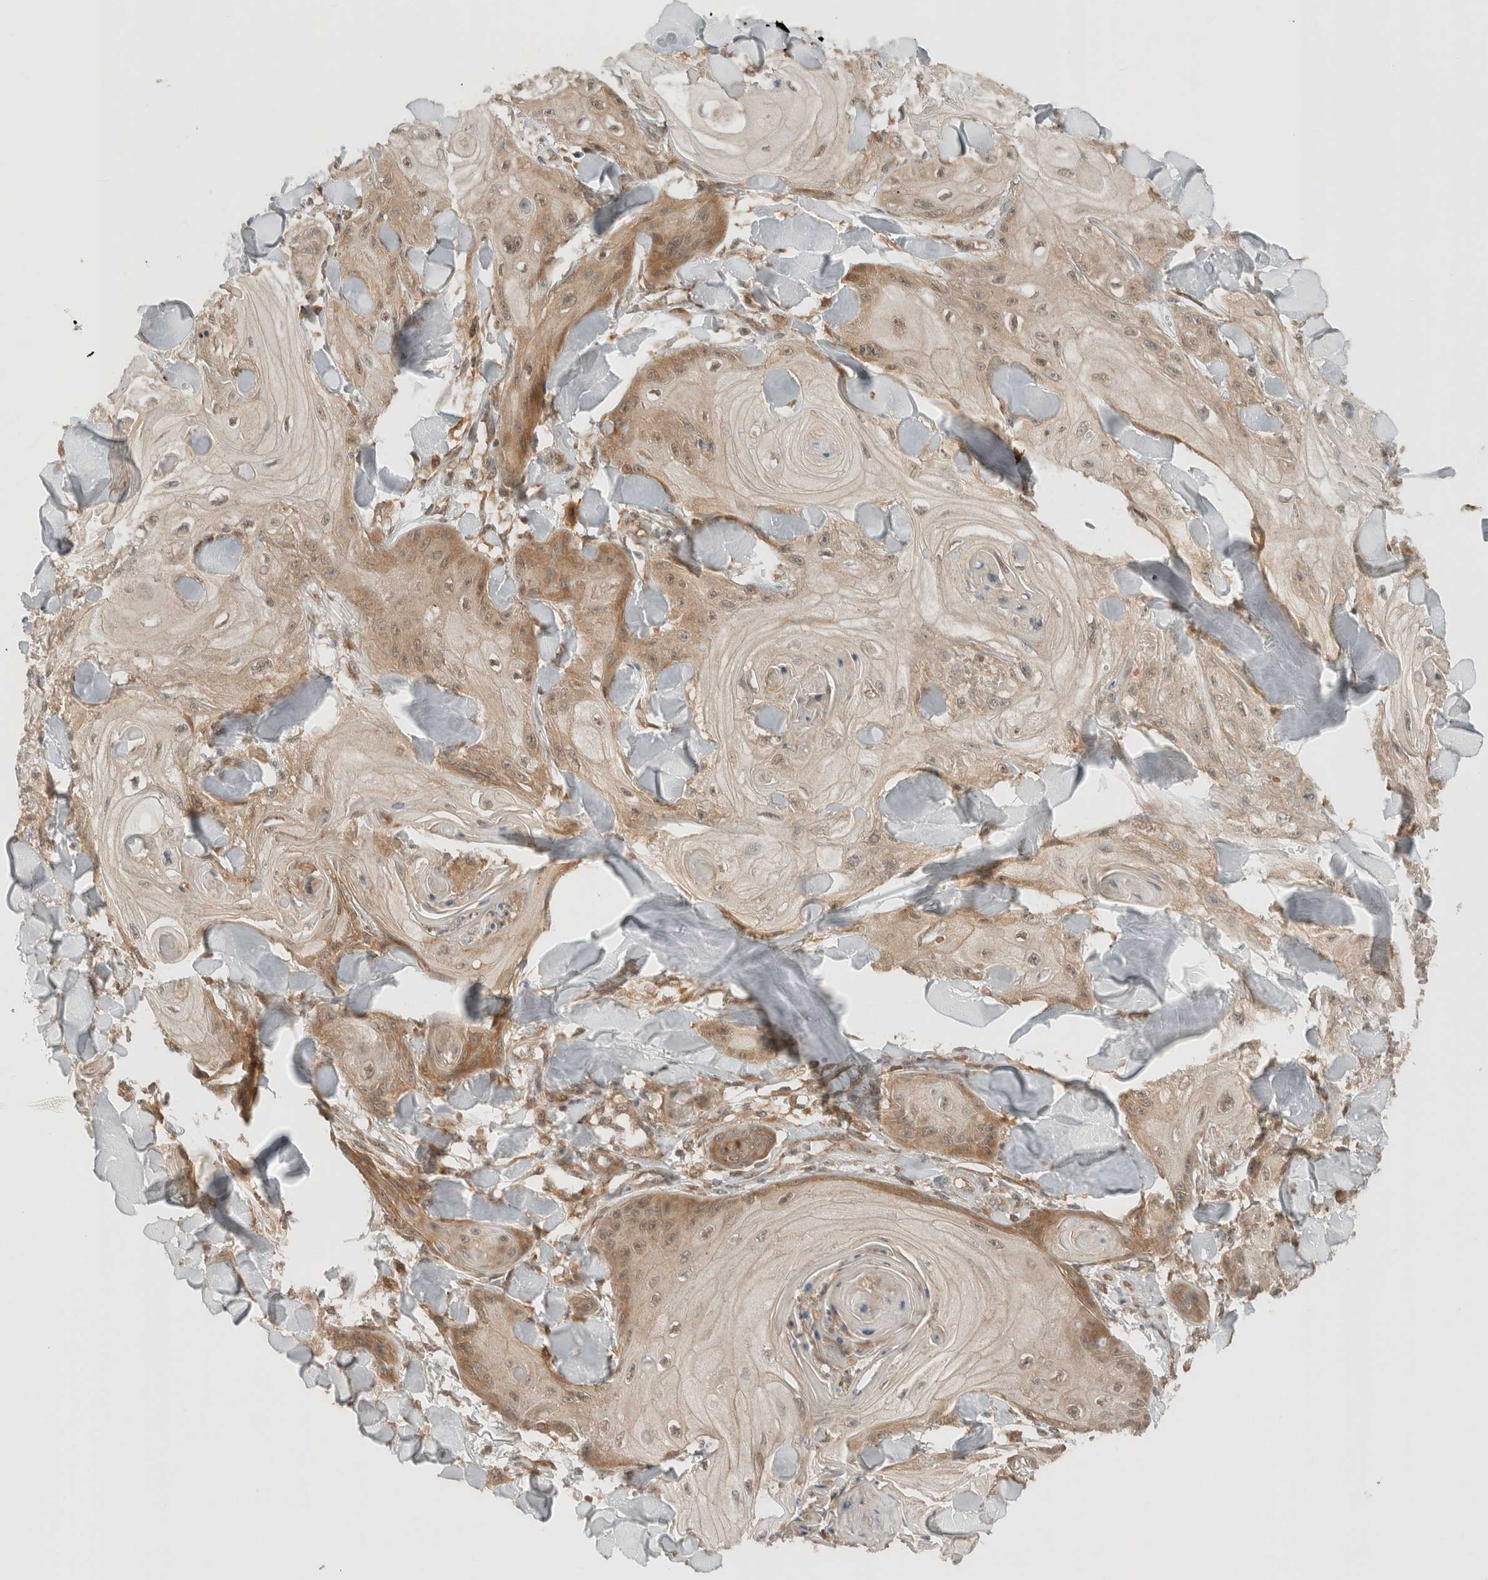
{"staining": {"intensity": "moderate", "quantity": ">75%", "location": "cytoplasmic/membranous,nuclear"}, "tissue": "skin cancer", "cell_type": "Tumor cells", "image_type": "cancer", "snomed": [{"axis": "morphology", "description": "Squamous cell carcinoma, NOS"}, {"axis": "topography", "description": "Skin"}], "caption": "Skin cancer (squamous cell carcinoma) stained for a protein reveals moderate cytoplasmic/membranous and nuclear positivity in tumor cells.", "gene": "ARFGEF2", "patient": {"sex": "male", "age": 74}}